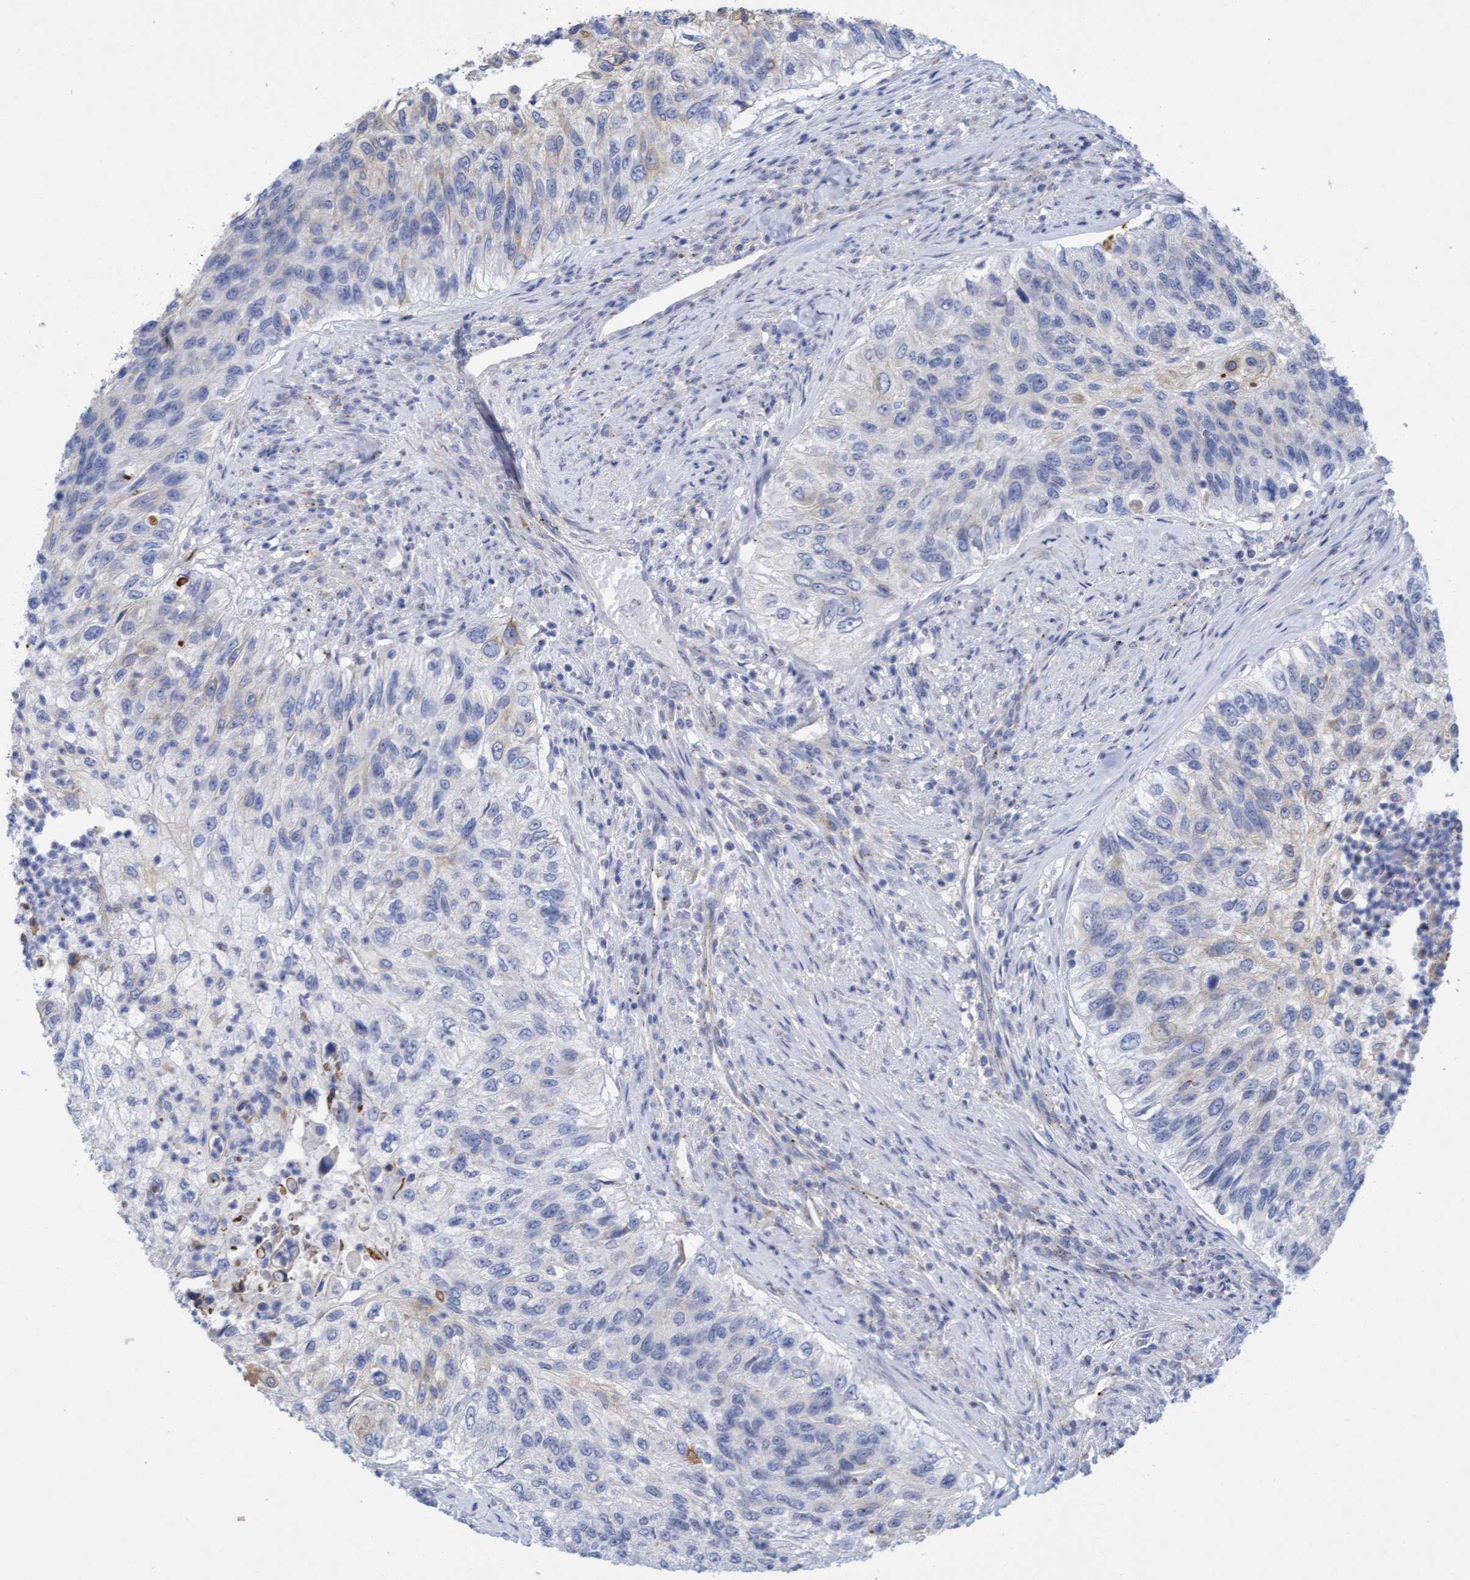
{"staining": {"intensity": "weak", "quantity": "<25%", "location": "cytoplasmic/membranous"}, "tissue": "urothelial cancer", "cell_type": "Tumor cells", "image_type": "cancer", "snomed": [{"axis": "morphology", "description": "Urothelial carcinoma, High grade"}, {"axis": "topography", "description": "Urinary bladder"}], "caption": "Tumor cells show no significant protein expression in urothelial cancer.", "gene": "SGSH", "patient": {"sex": "female", "age": 60}}